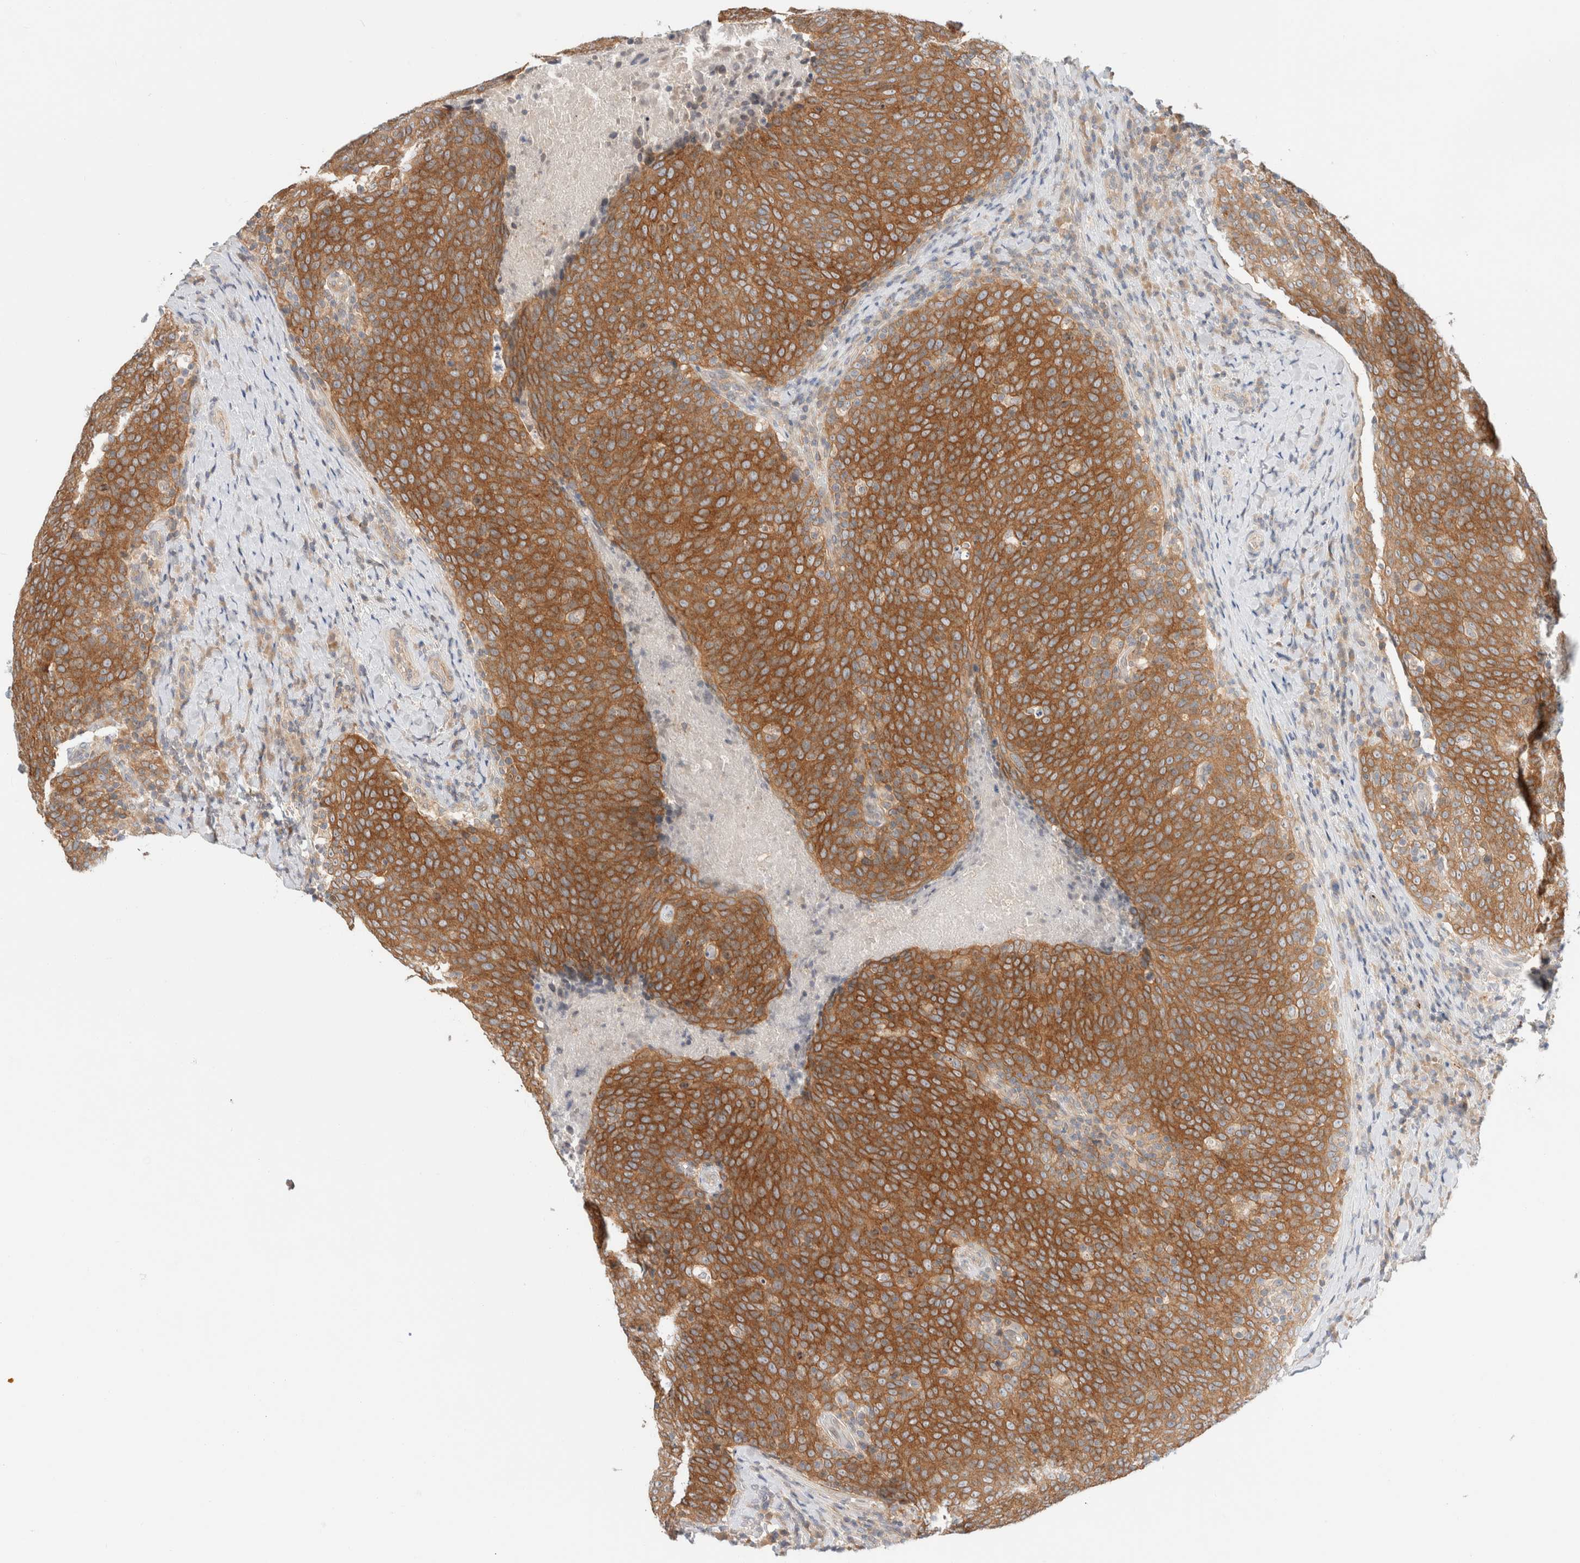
{"staining": {"intensity": "moderate", "quantity": ">75%", "location": "cytoplasmic/membranous"}, "tissue": "head and neck cancer", "cell_type": "Tumor cells", "image_type": "cancer", "snomed": [{"axis": "morphology", "description": "Squamous cell carcinoma, NOS"}, {"axis": "morphology", "description": "Squamous cell carcinoma, metastatic, NOS"}, {"axis": "topography", "description": "Lymph node"}, {"axis": "topography", "description": "Head-Neck"}], "caption": "This image displays head and neck metastatic squamous cell carcinoma stained with IHC to label a protein in brown. The cytoplasmic/membranous of tumor cells show moderate positivity for the protein. Nuclei are counter-stained blue.", "gene": "MARK3", "patient": {"sex": "male", "age": 62}}